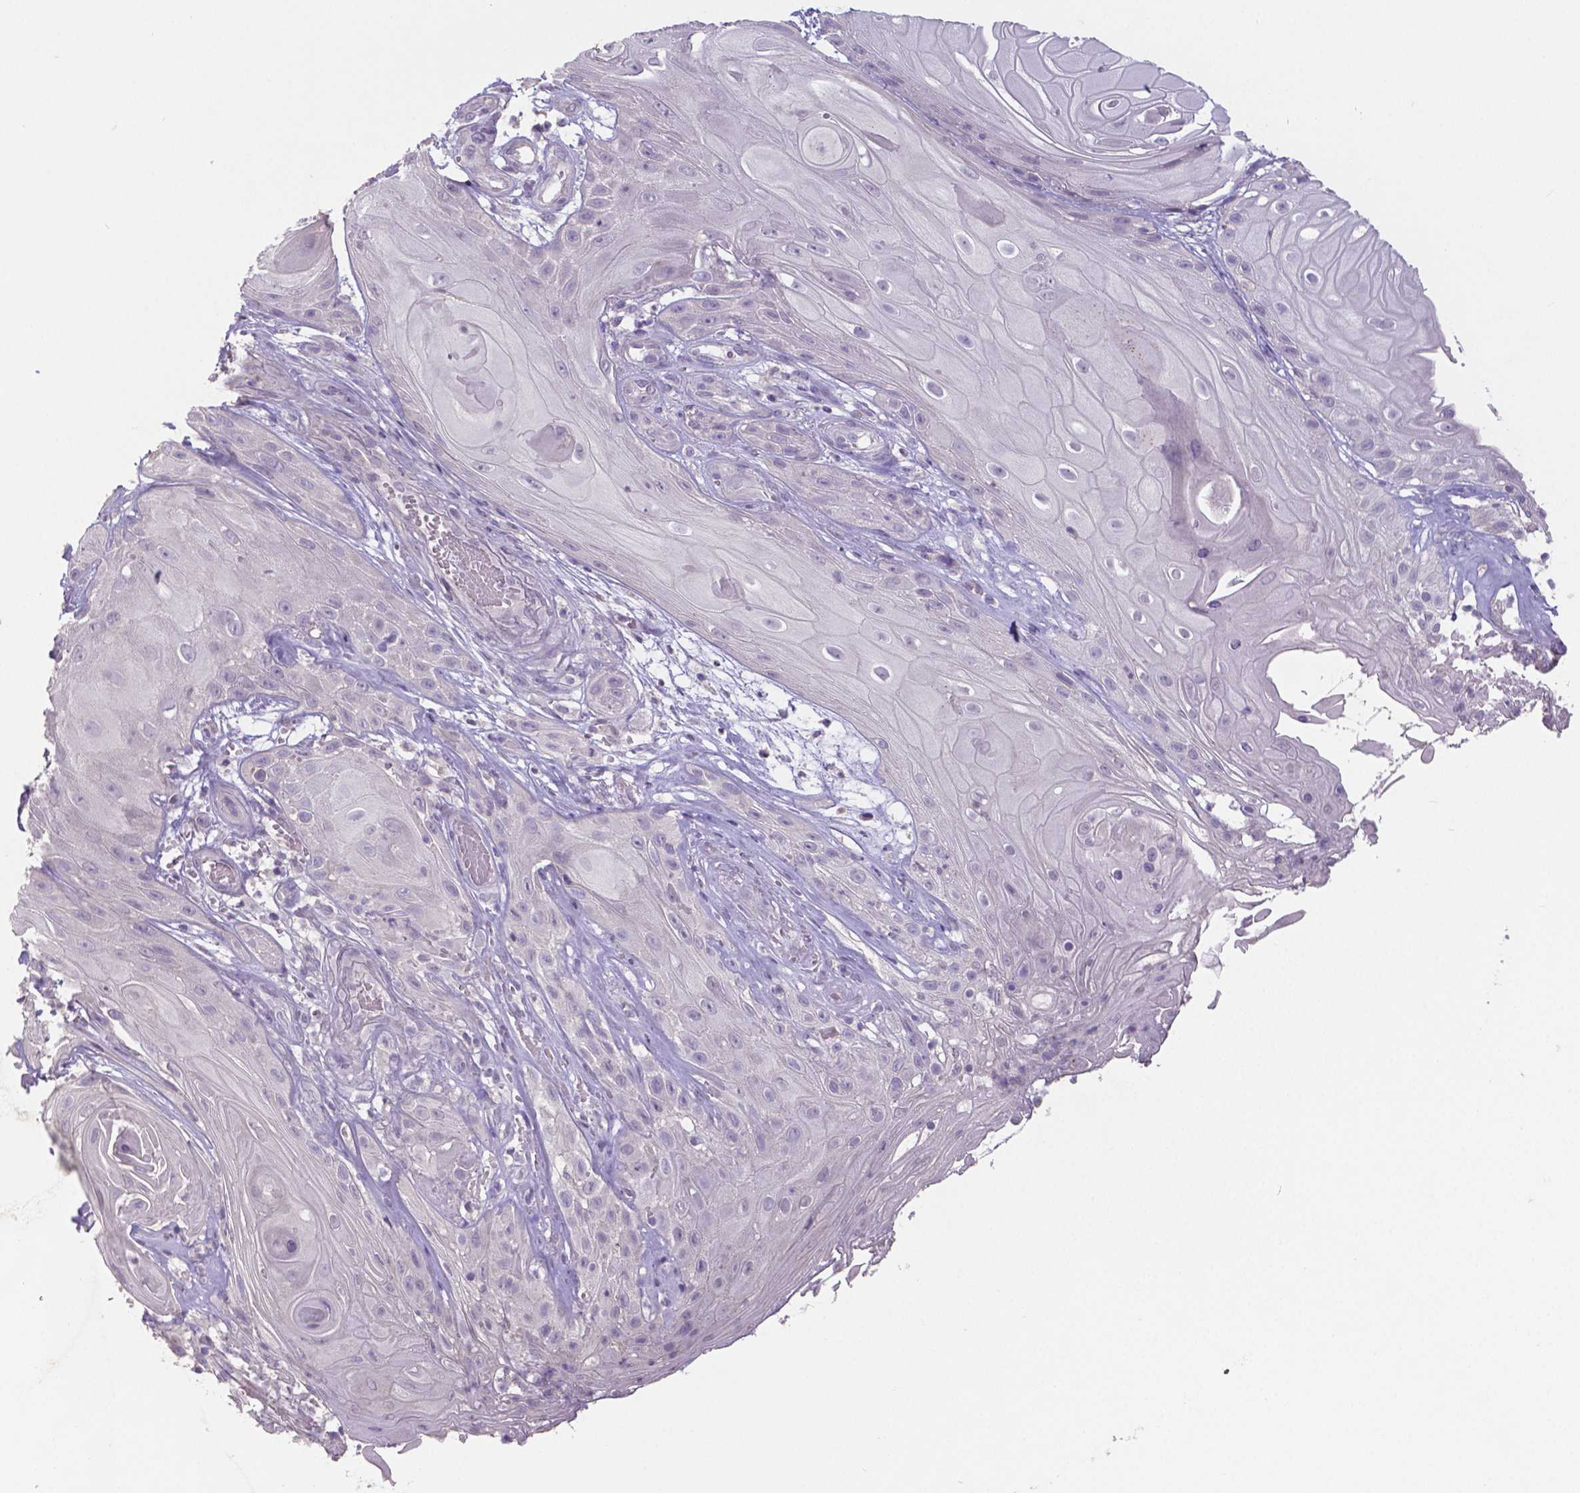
{"staining": {"intensity": "negative", "quantity": "none", "location": "none"}, "tissue": "skin cancer", "cell_type": "Tumor cells", "image_type": "cancer", "snomed": [{"axis": "morphology", "description": "Squamous cell carcinoma, NOS"}, {"axis": "topography", "description": "Skin"}], "caption": "There is no significant positivity in tumor cells of skin cancer. (Stains: DAB (3,3'-diaminobenzidine) immunohistochemistry with hematoxylin counter stain, Microscopy: brightfield microscopy at high magnification).", "gene": "CRMP1", "patient": {"sex": "male", "age": 62}}